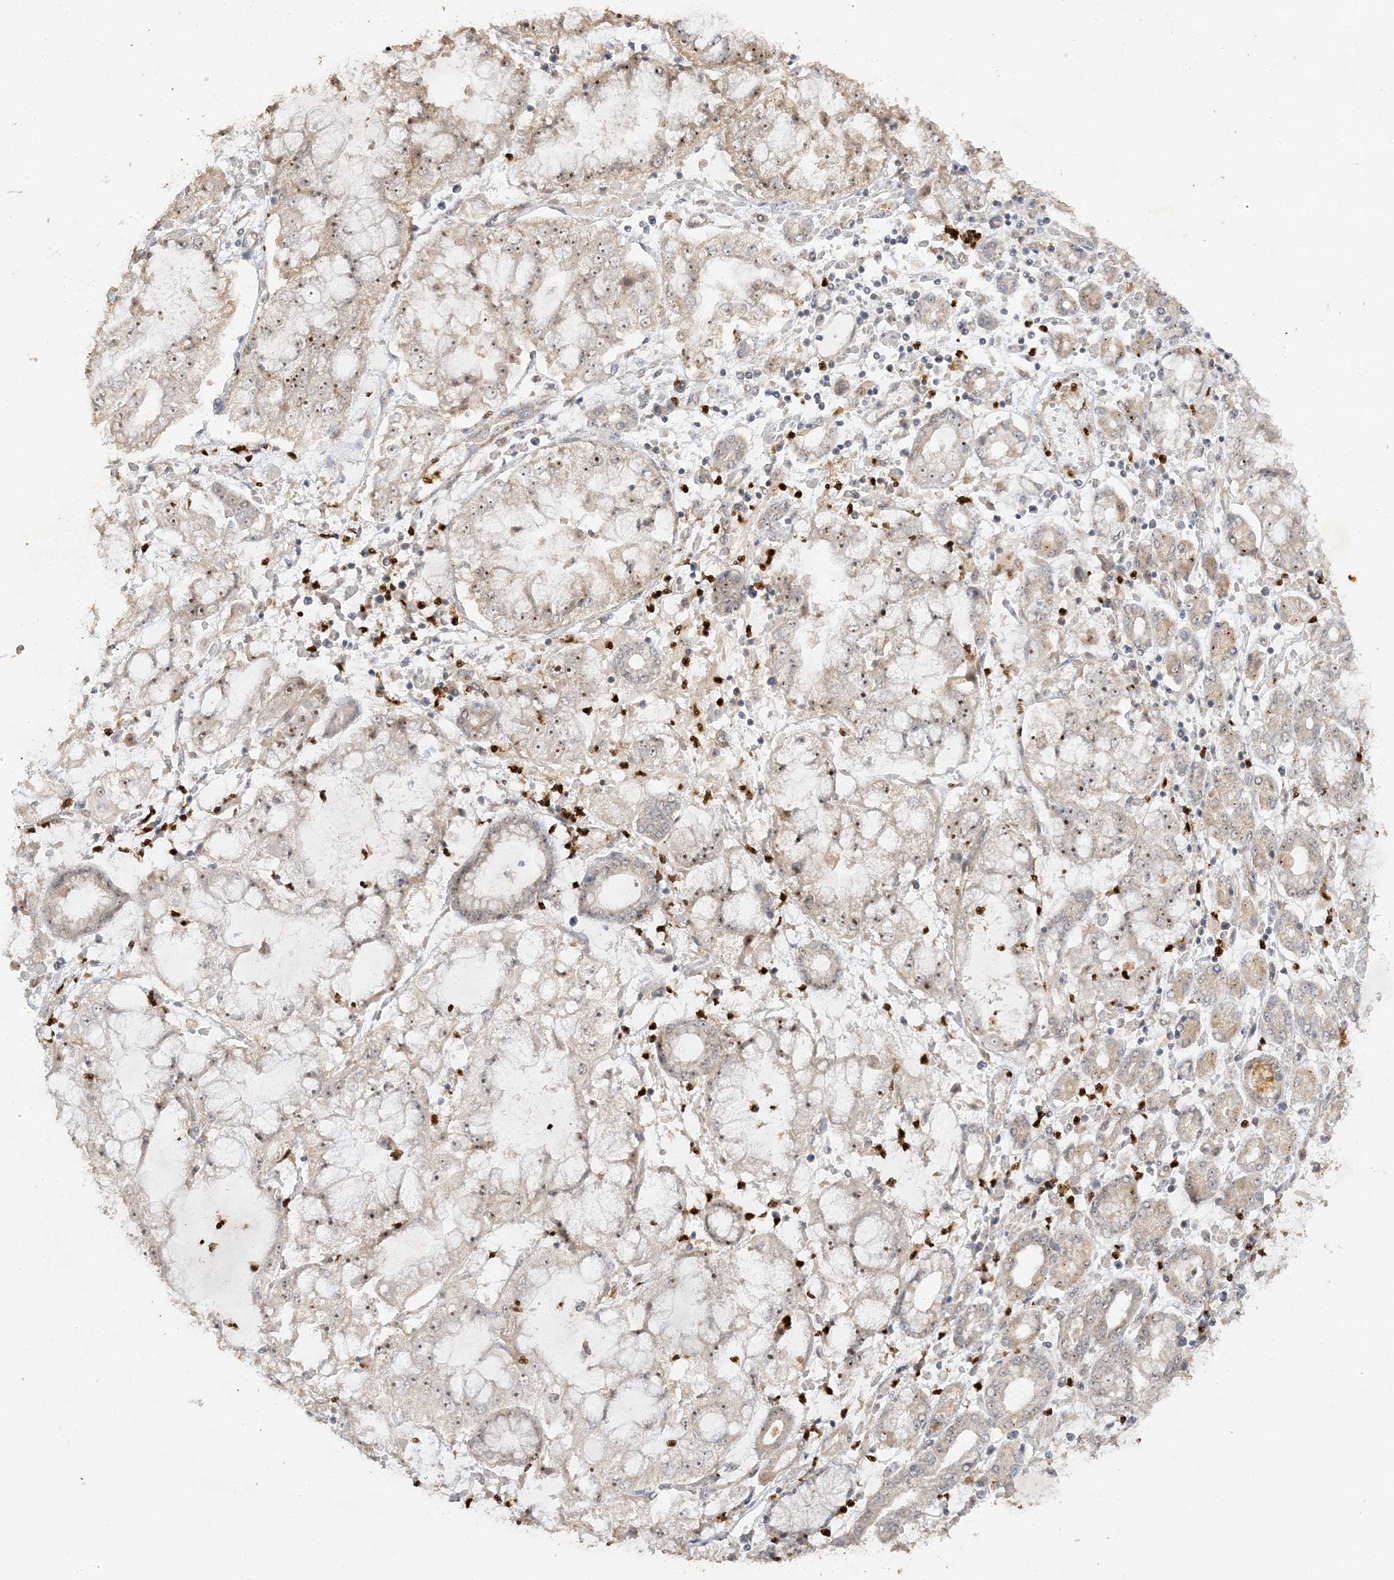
{"staining": {"intensity": "weak", "quantity": ">75%", "location": "nuclear"}, "tissue": "stomach cancer", "cell_type": "Tumor cells", "image_type": "cancer", "snomed": [{"axis": "morphology", "description": "Adenocarcinoma, NOS"}, {"axis": "topography", "description": "Stomach"}], "caption": "A low amount of weak nuclear staining is appreciated in approximately >75% of tumor cells in adenocarcinoma (stomach) tissue.", "gene": "DDX18", "patient": {"sex": "male", "age": 76}}